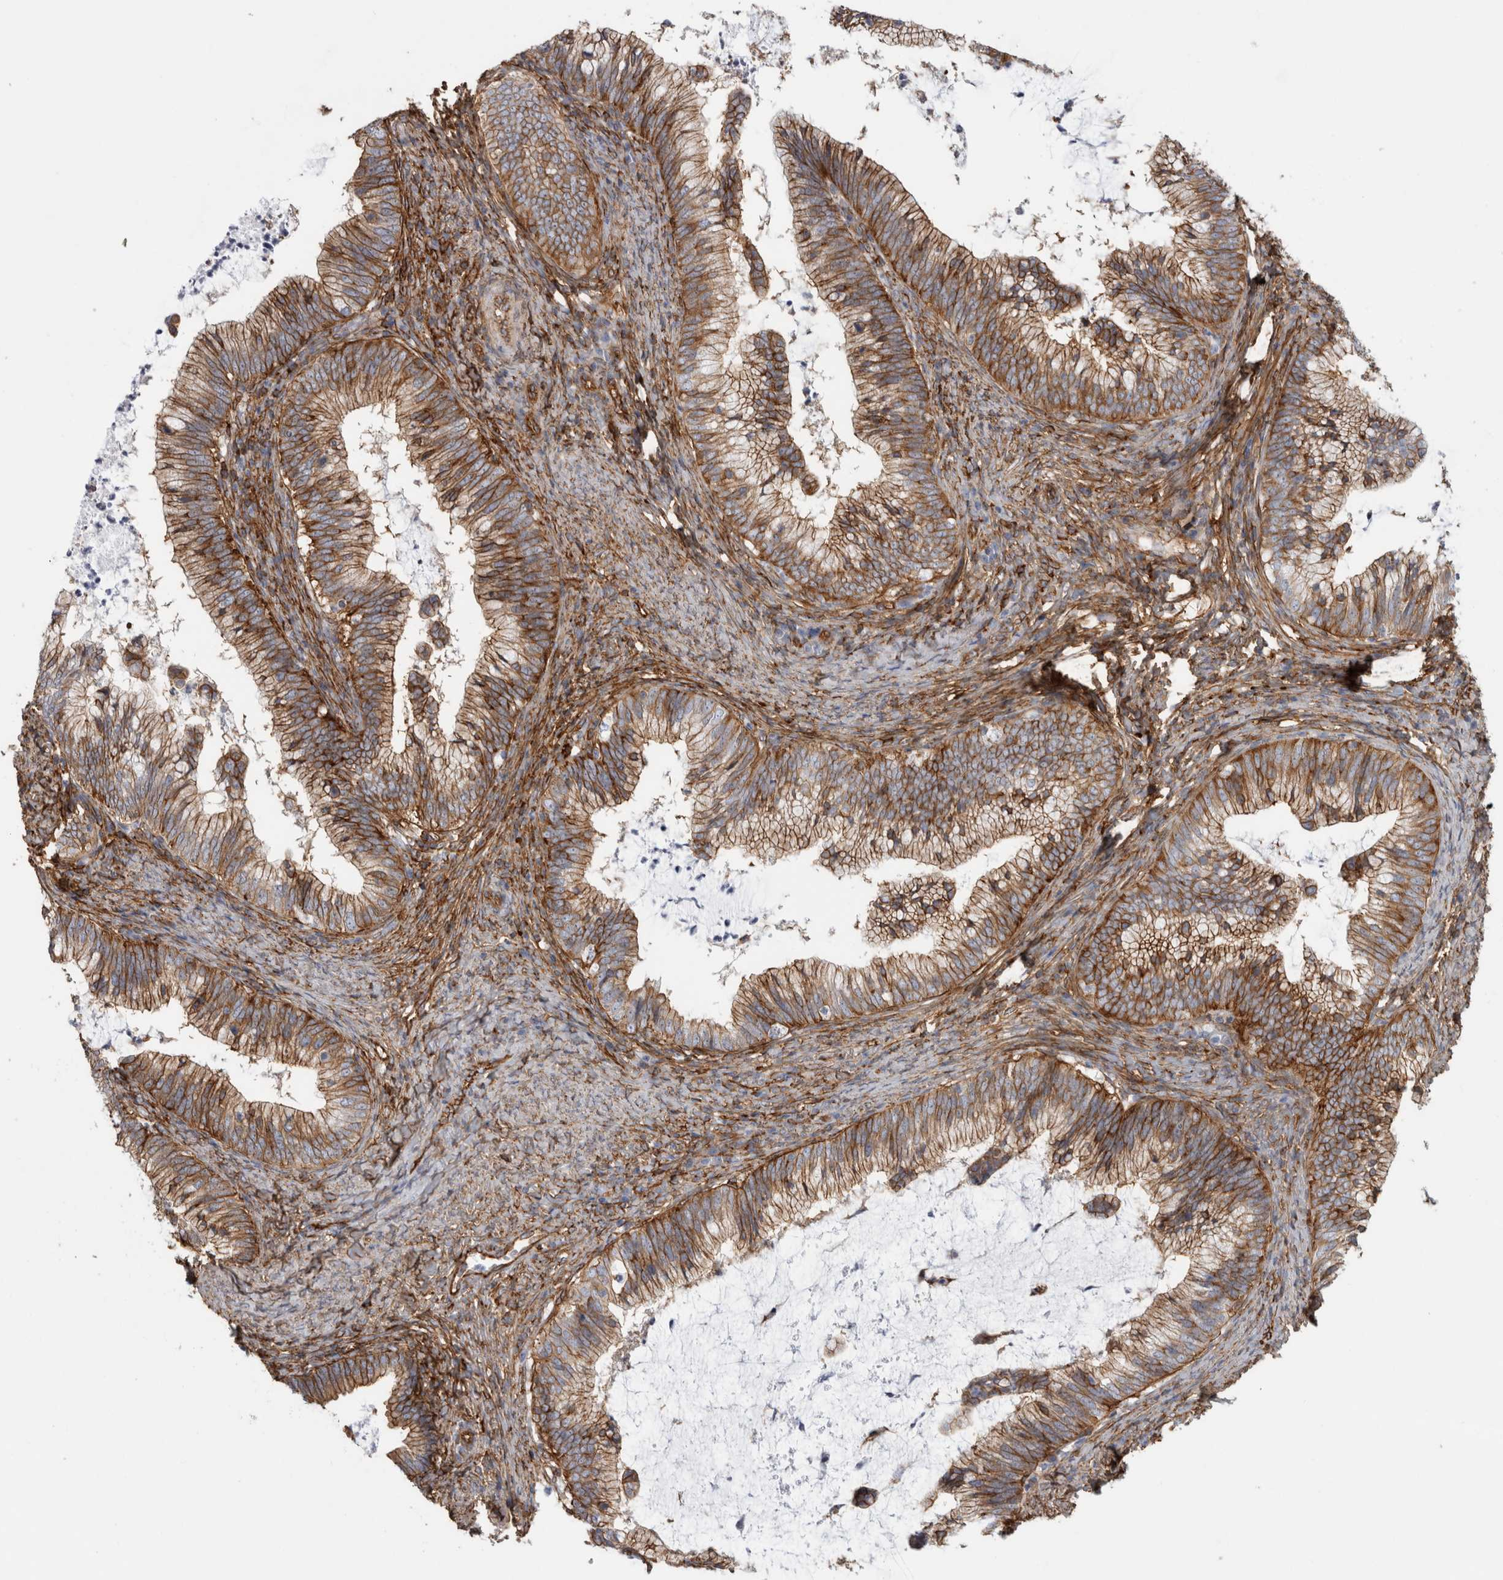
{"staining": {"intensity": "moderate", "quantity": ">75%", "location": "cytoplasmic/membranous"}, "tissue": "cervical cancer", "cell_type": "Tumor cells", "image_type": "cancer", "snomed": [{"axis": "morphology", "description": "Adenocarcinoma, NOS"}, {"axis": "topography", "description": "Cervix"}], "caption": "A medium amount of moderate cytoplasmic/membranous expression is appreciated in approximately >75% of tumor cells in cervical cancer (adenocarcinoma) tissue.", "gene": "AHNAK", "patient": {"sex": "female", "age": 36}}